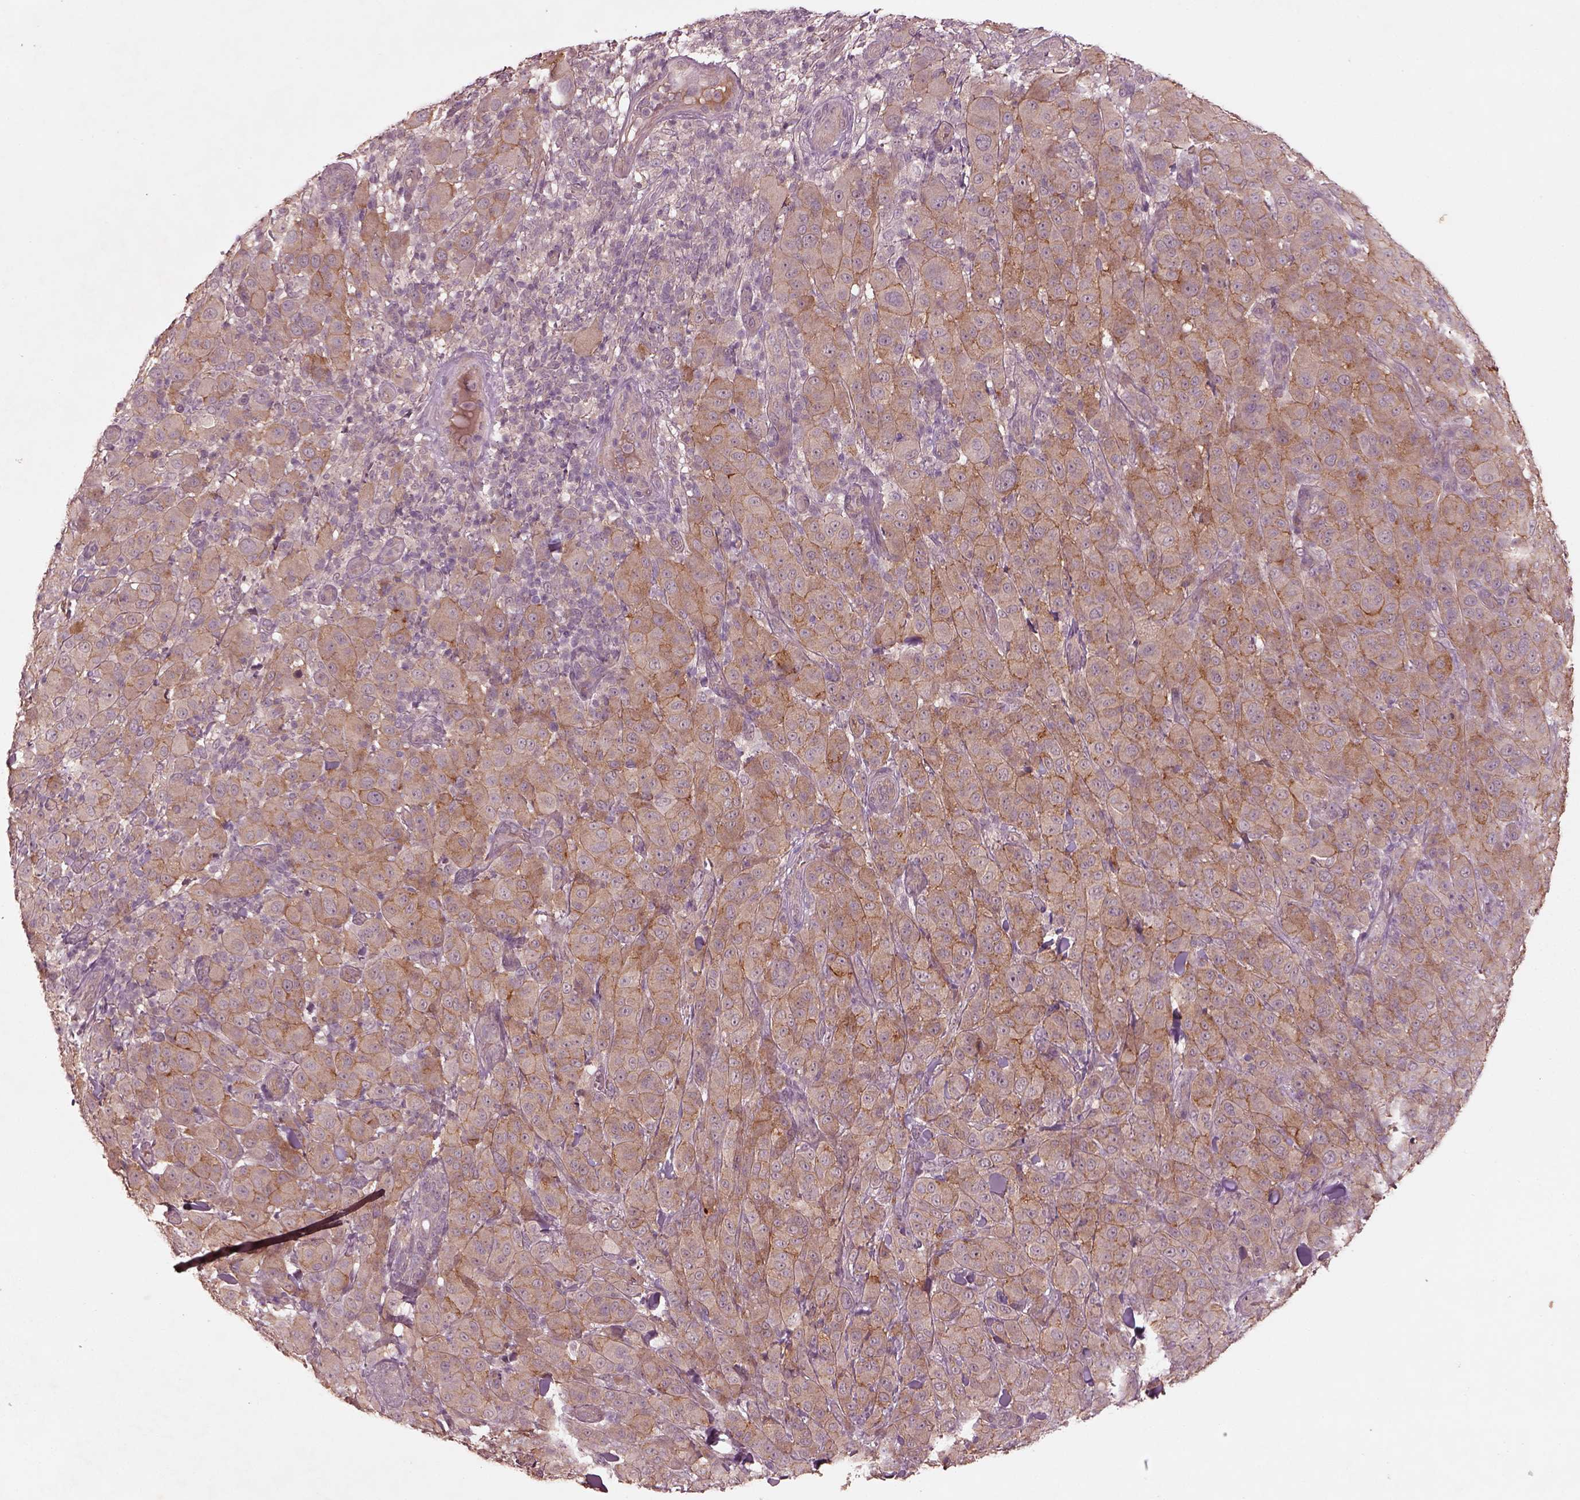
{"staining": {"intensity": "strong", "quantity": "<25%", "location": "cytoplasmic/membranous"}, "tissue": "melanoma", "cell_type": "Tumor cells", "image_type": "cancer", "snomed": [{"axis": "morphology", "description": "Malignant melanoma, NOS"}, {"axis": "topography", "description": "Skin"}], "caption": "This image reveals immunohistochemistry (IHC) staining of human malignant melanoma, with medium strong cytoplasmic/membranous expression in approximately <25% of tumor cells.", "gene": "FAM234A", "patient": {"sex": "female", "age": 87}}